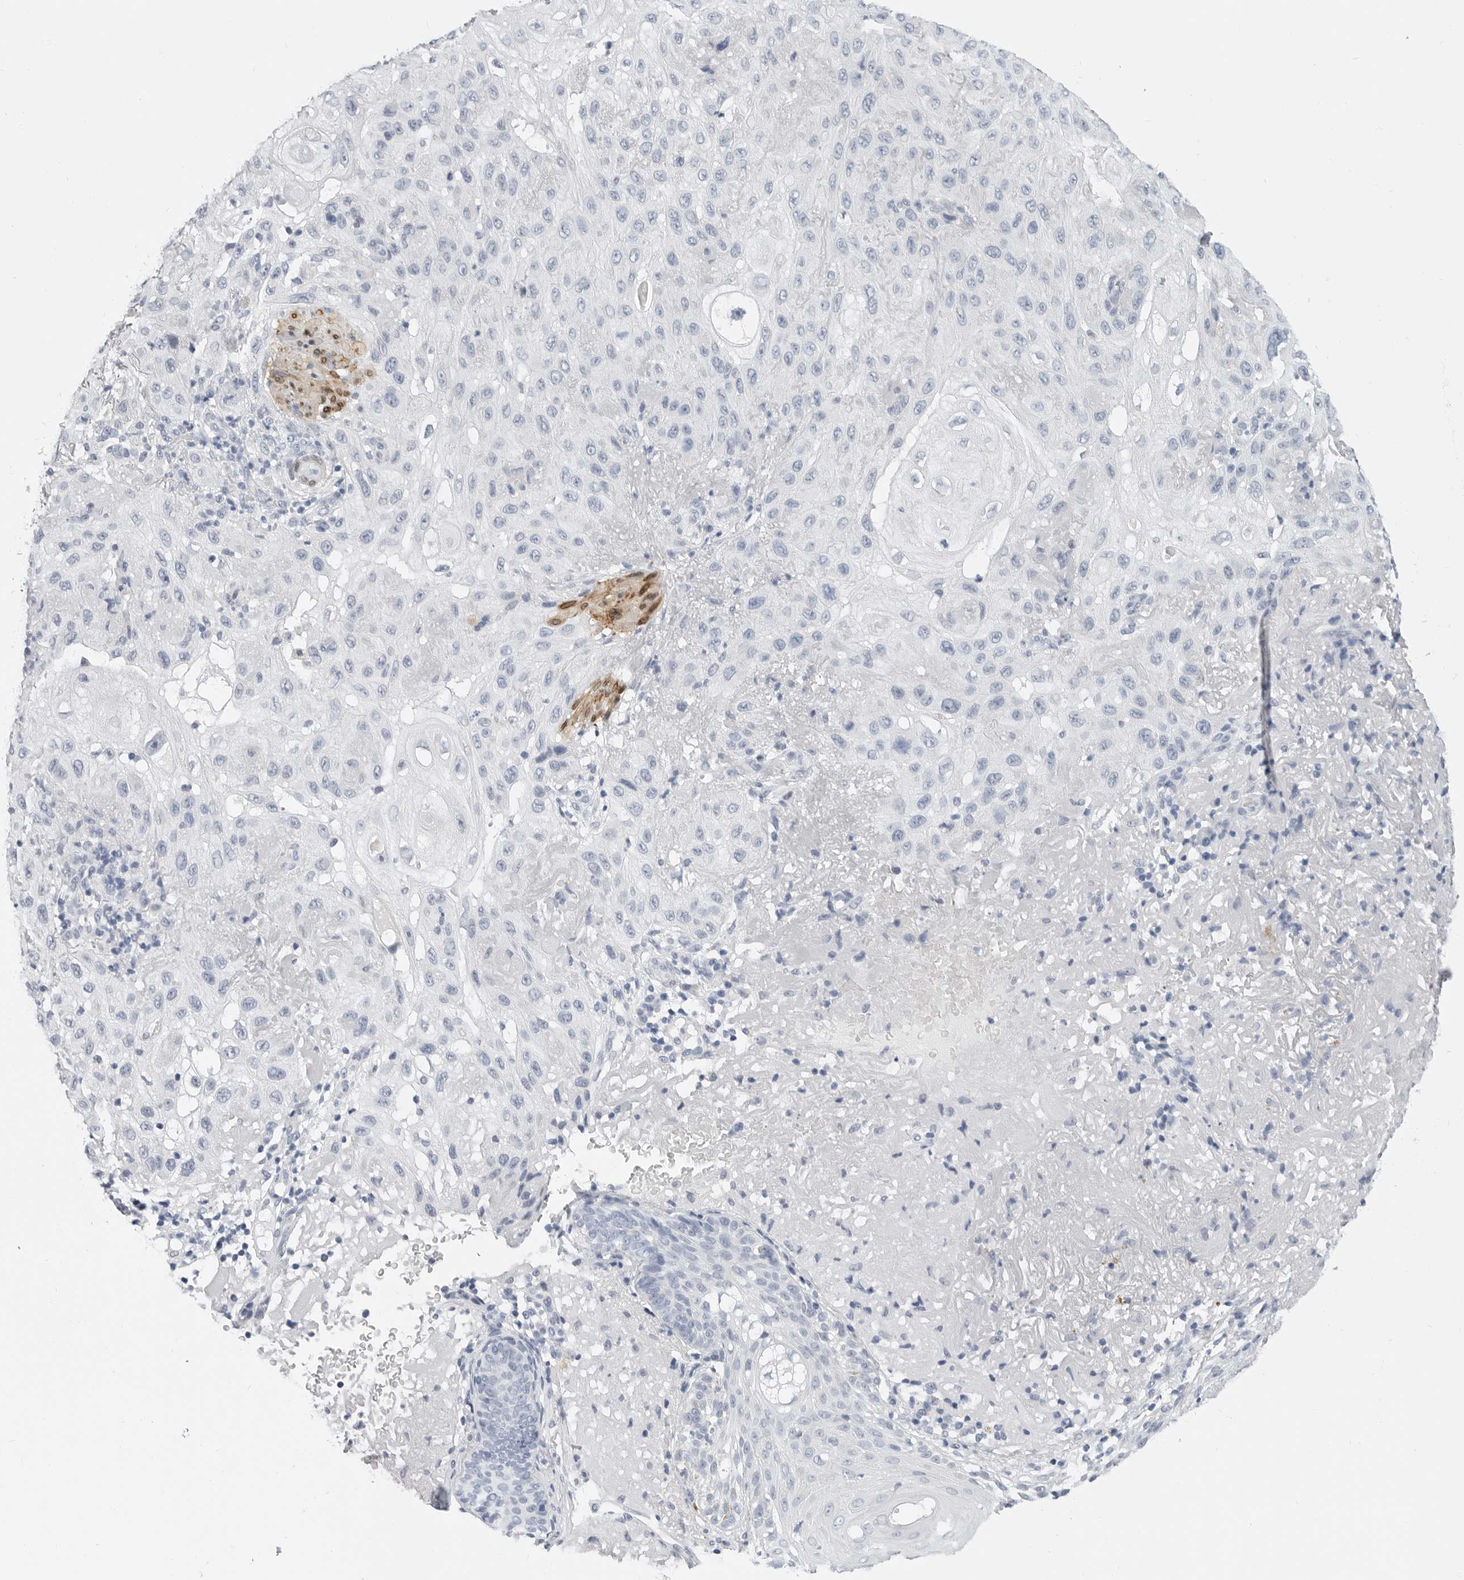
{"staining": {"intensity": "negative", "quantity": "none", "location": "none"}, "tissue": "skin cancer", "cell_type": "Tumor cells", "image_type": "cancer", "snomed": [{"axis": "morphology", "description": "Normal tissue, NOS"}, {"axis": "morphology", "description": "Squamous cell carcinoma, NOS"}, {"axis": "topography", "description": "Skin"}], "caption": "IHC photomicrograph of squamous cell carcinoma (skin) stained for a protein (brown), which shows no expression in tumor cells.", "gene": "PLN", "patient": {"sex": "female", "age": 96}}